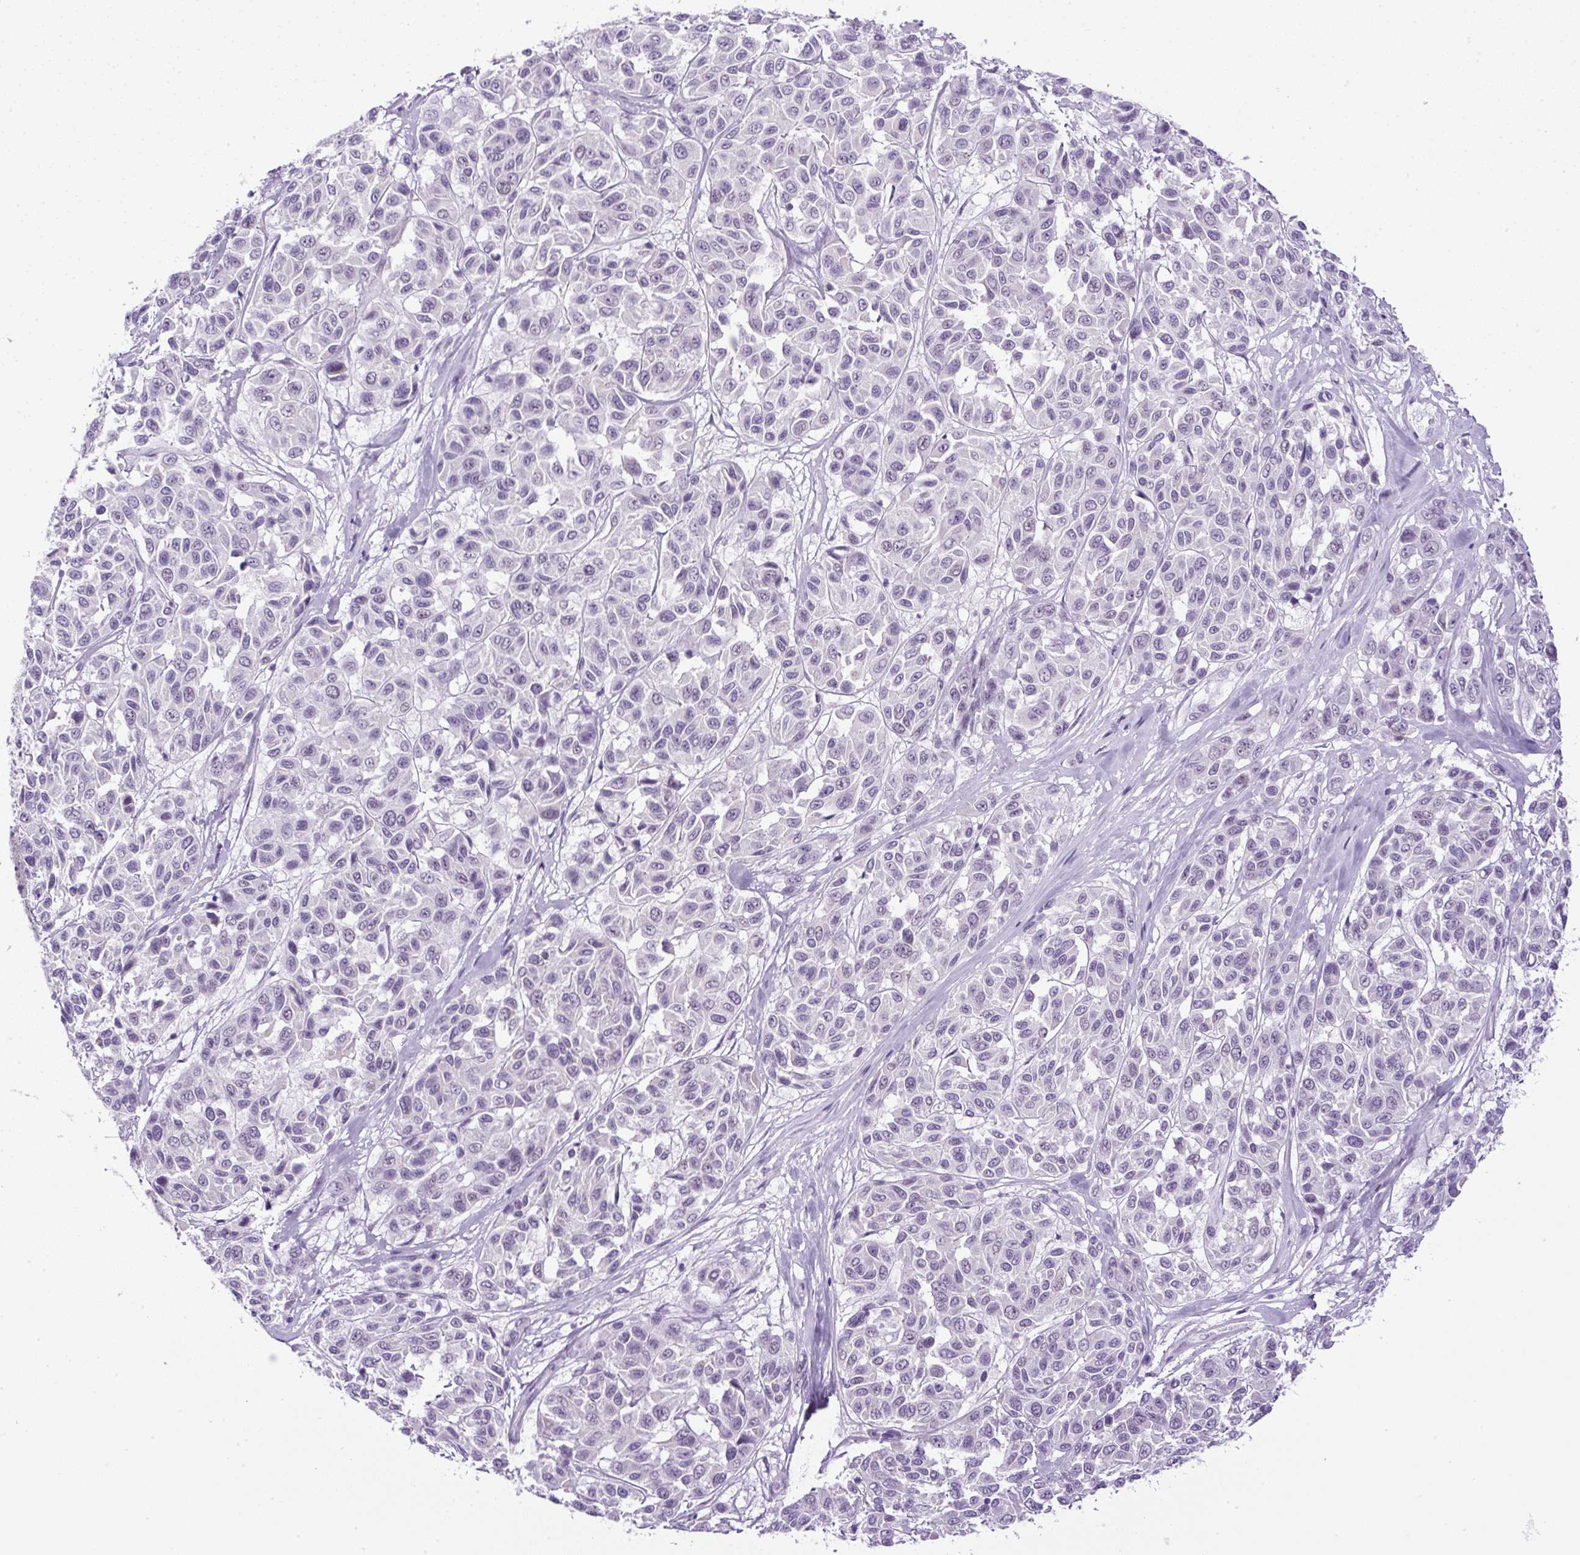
{"staining": {"intensity": "negative", "quantity": "none", "location": "none"}, "tissue": "melanoma", "cell_type": "Tumor cells", "image_type": "cancer", "snomed": [{"axis": "morphology", "description": "Malignant melanoma, NOS"}, {"axis": "topography", "description": "Skin"}], "caption": "Tumor cells show no significant positivity in melanoma.", "gene": "RHBDD2", "patient": {"sex": "female", "age": 66}}